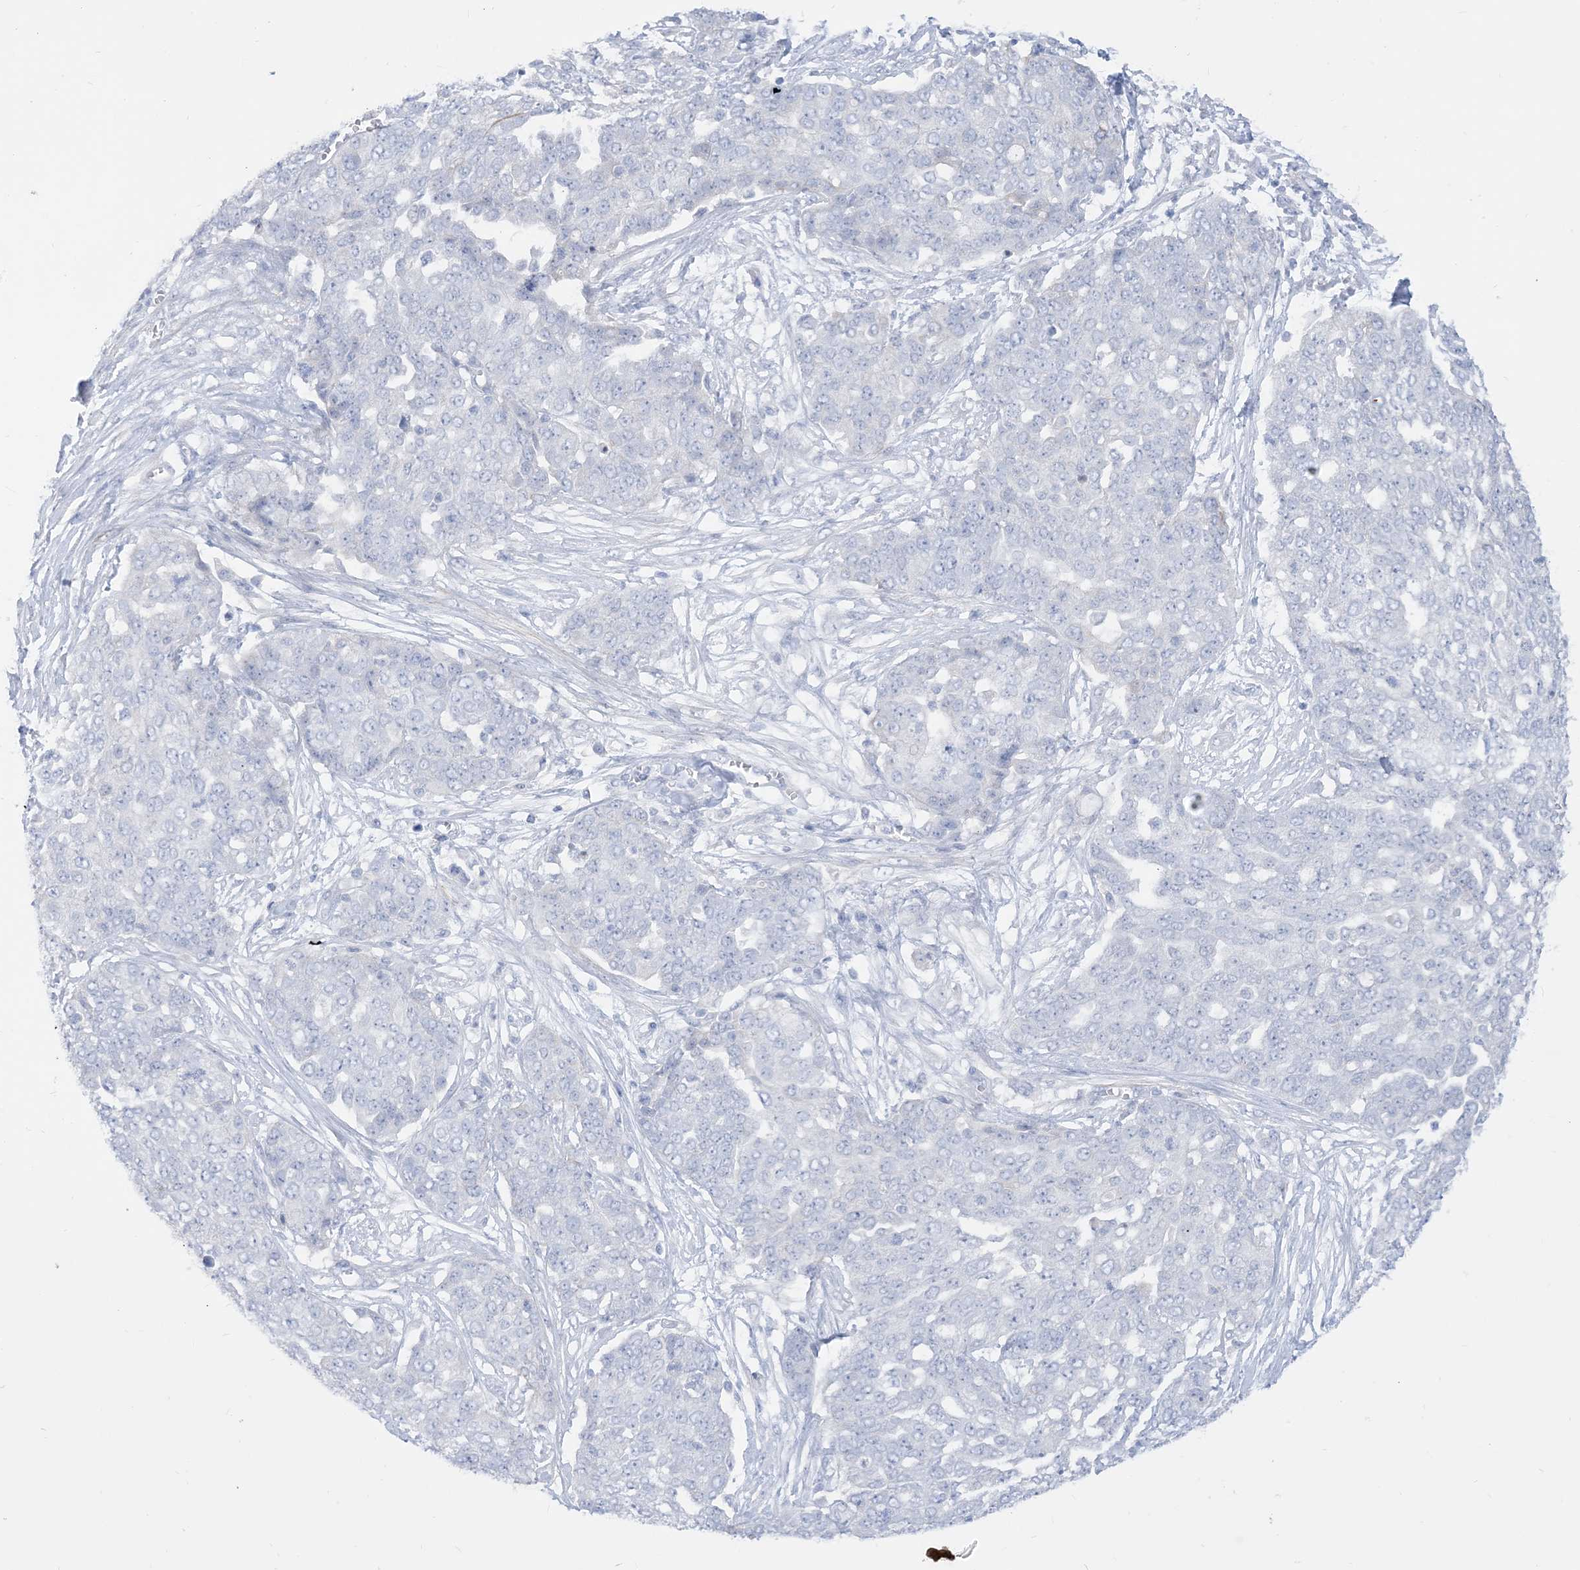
{"staining": {"intensity": "negative", "quantity": "none", "location": "none"}, "tissue": "ovarian cancer", "cell_type": "Tumor cells", "image_type": "cancer", "snomed": [{"axis": "morphology", "description": "Cystadenocarcinoma, serous, NOS"}, {"axis": "topography", "description": "Soft tissue"}, {"axis": "topography", "description": "Ovary"}], "caption": "Immunohistochemical staining of human serous cystadenocarcinoma (ovarian) demonstrates no significant staining in tumor cells. The staining is performed using DAB brown chromogen with nuclei counter-stained in using hematoxylin.", "gene": "MARS2", "patient": {"sex": "female", "age": 57}}